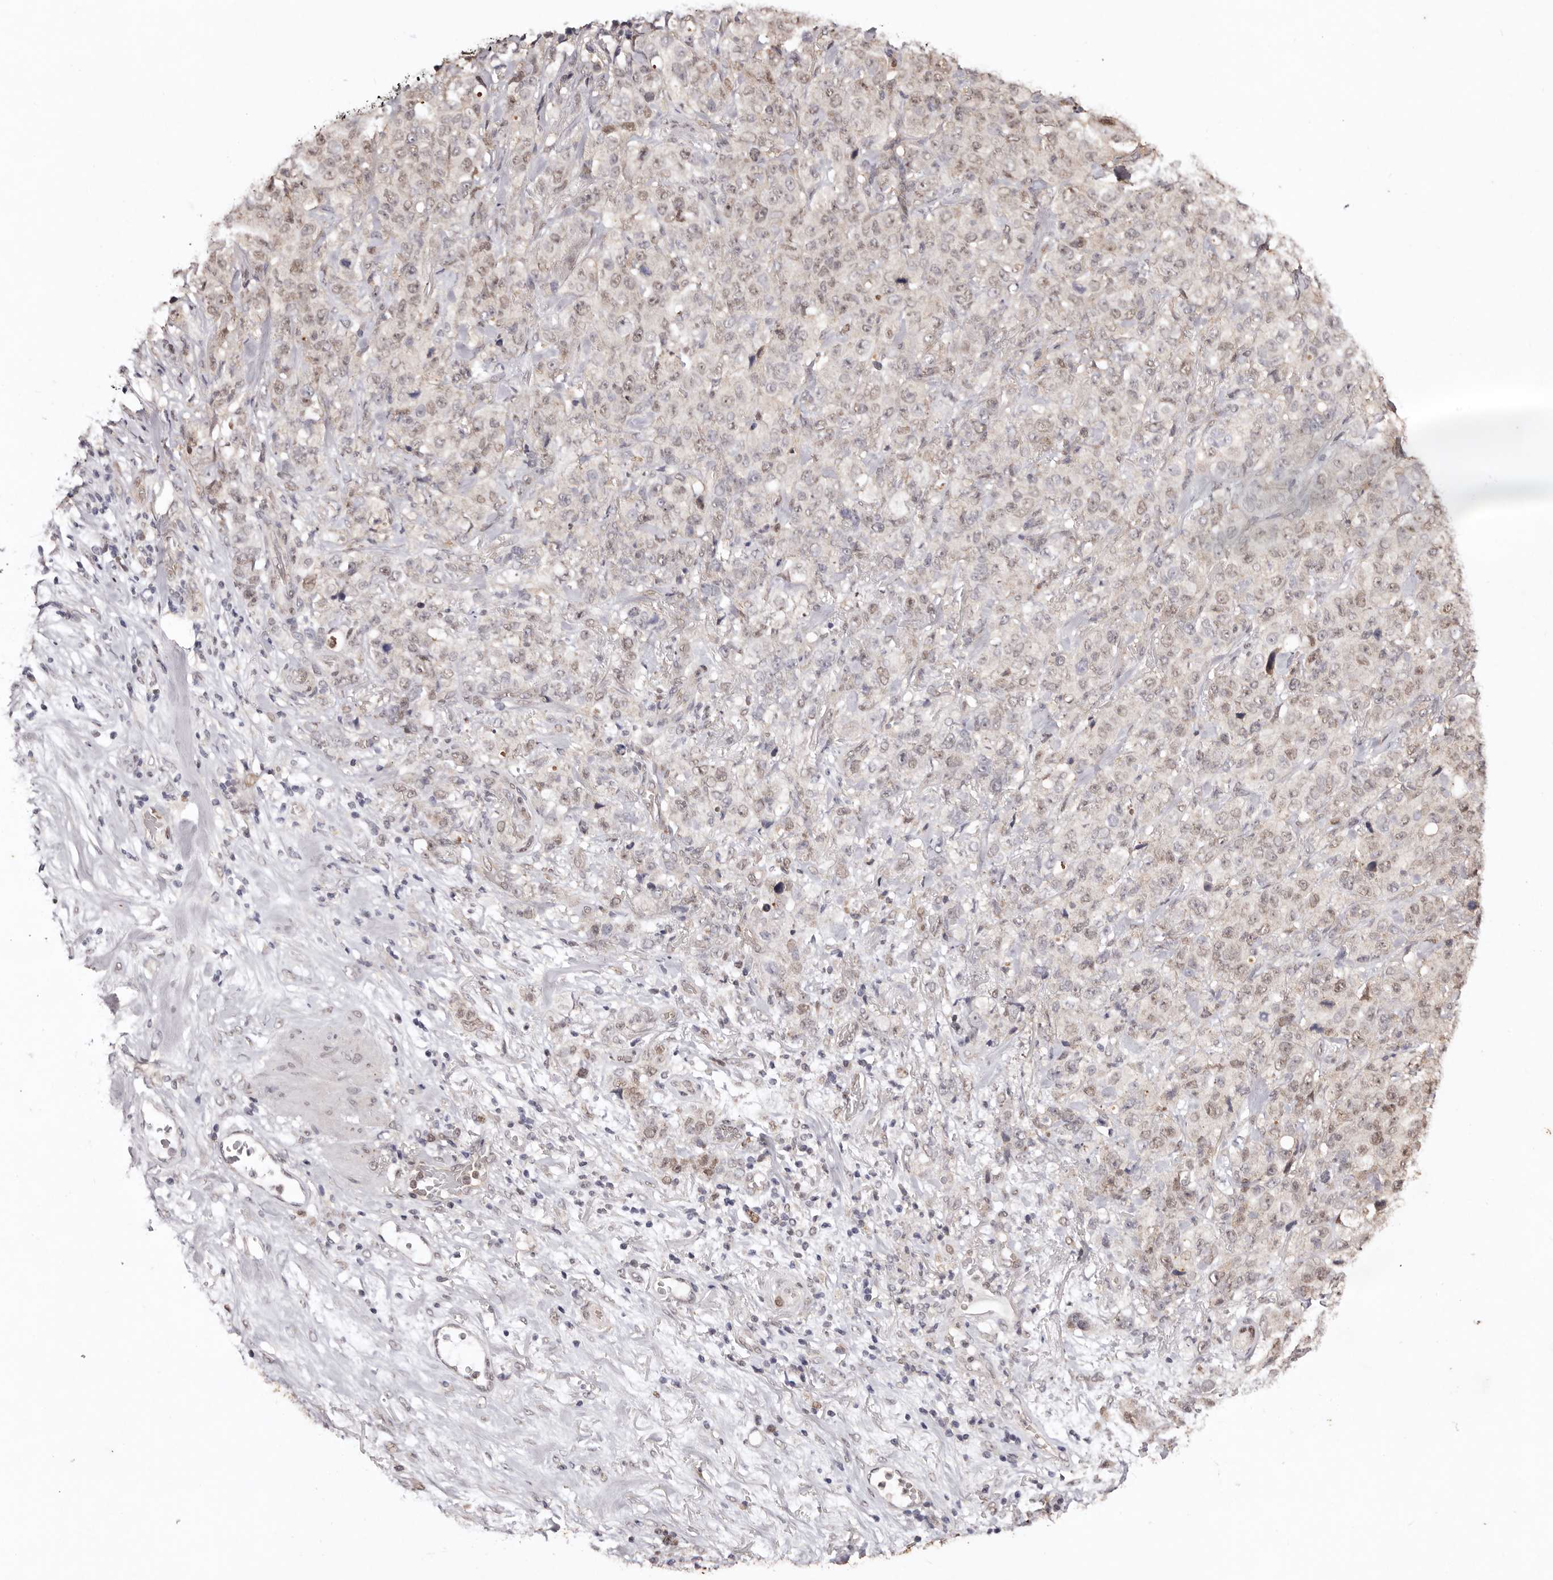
{"staining": {"intensity": "weak", "quantity": ">75%", "location": "nuclear"}, "tissue": "stomach cancer", "cell_type": "Tumor cells", "image_type": "cancer", "snomed": [{"axis": "morphology", "description": "Adenocarcinoma, NOS"}, {"axis": "topography", "description": "Stomach"}], "caption": "Protein staining of stomach cancer tissue reveals weak nuclear positivity in approximately >75% of tumor cells.", "gene": "NOTCH1", "patient": {"sex": "male", "age": 48}}